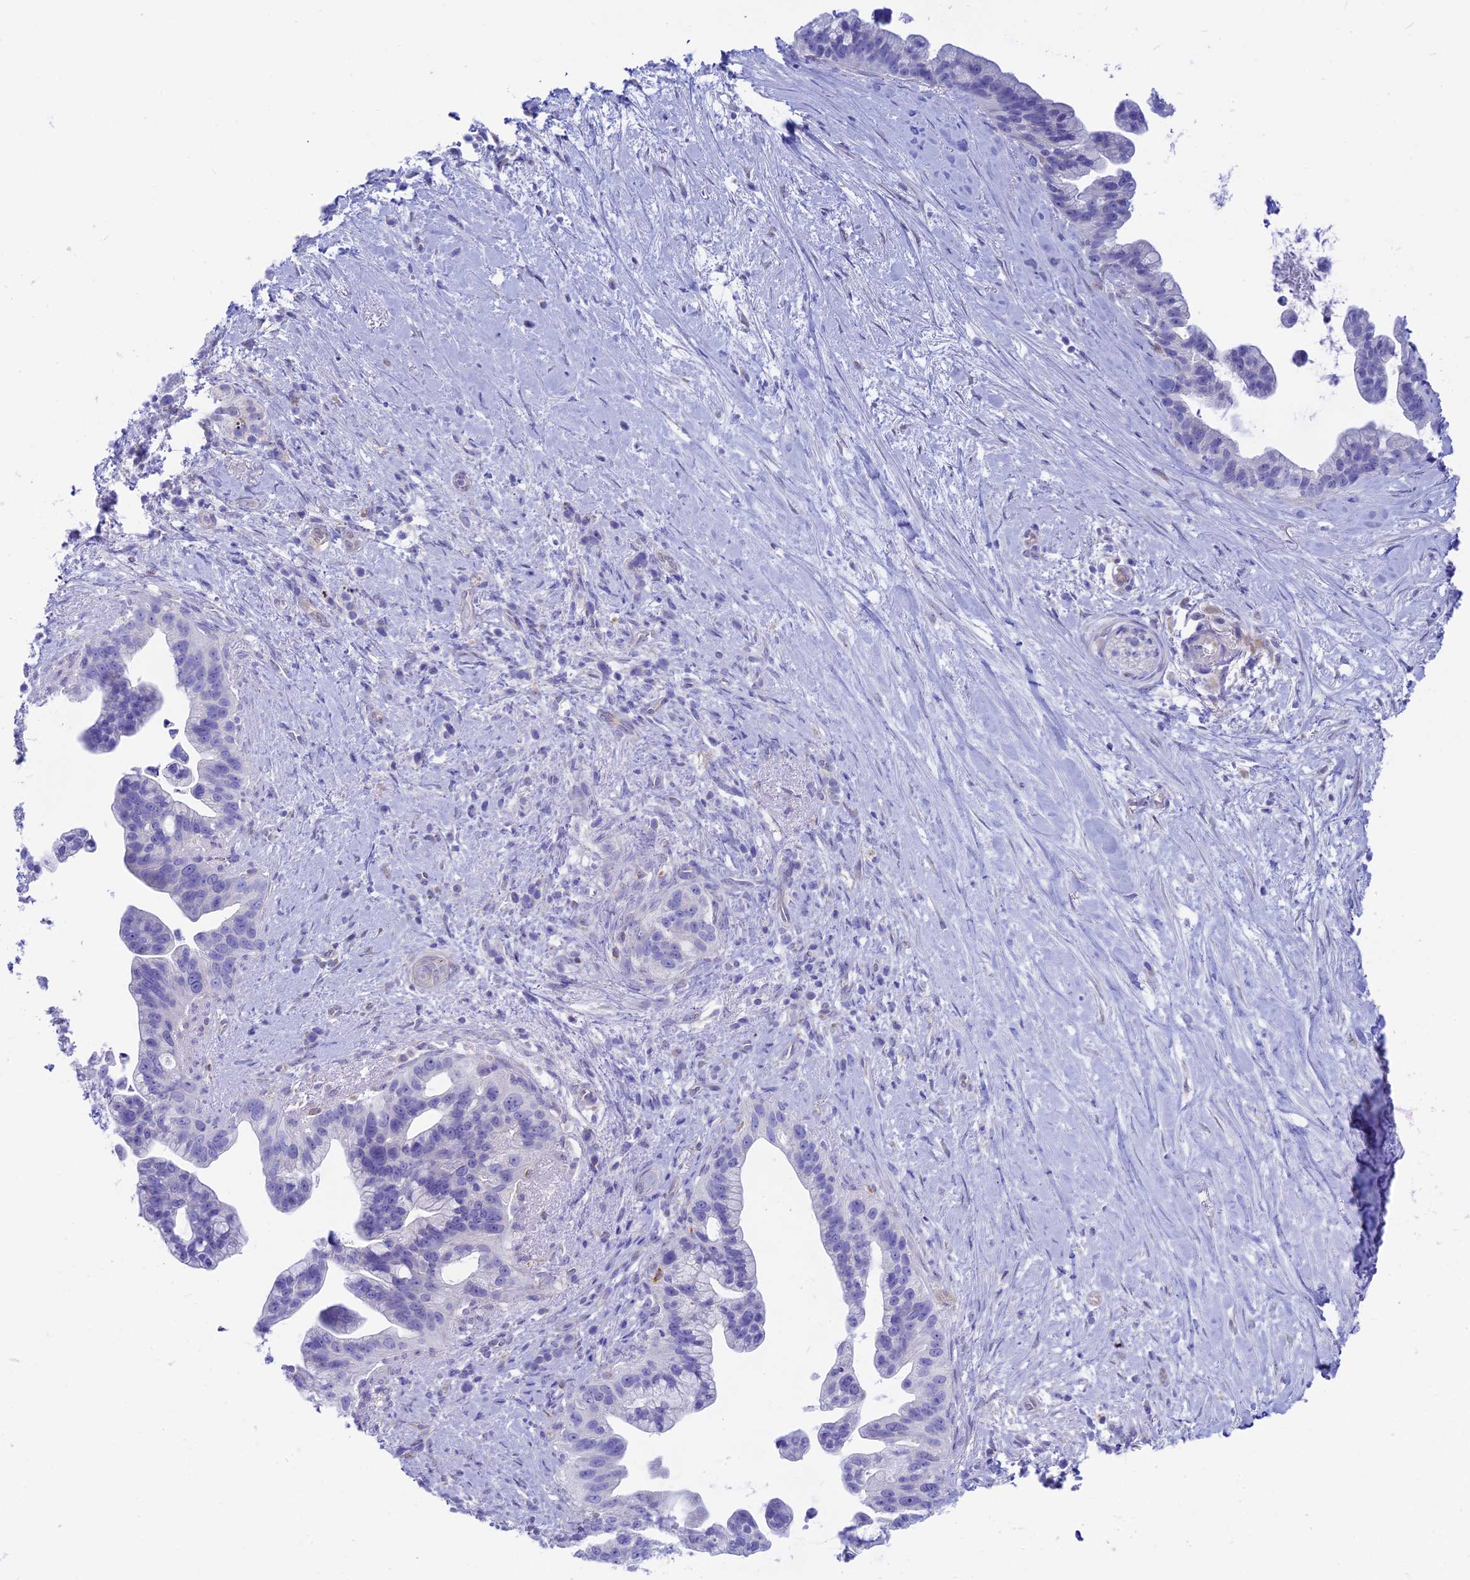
{"staining": {"intensity": "negative", "quantity": "none", "location": "none"}, "tissue": "pancreatic cancer", "cell_type": "Tumor cells", "image_type": "cancer", "snomed": [{"axis": "morphology", "description": "Adenocarcinoma, NOS"}, {"axis": "topography", "description": "Pancreas"}], "caption": "An IHC histopathology image of adenocarcinoma (pancreatic) is shown. There is no staining in tumor cells of adenocarcinoma (pancreatic).", "gene": "GNGT2", "patient": {"sex": "female", "age": 83}}